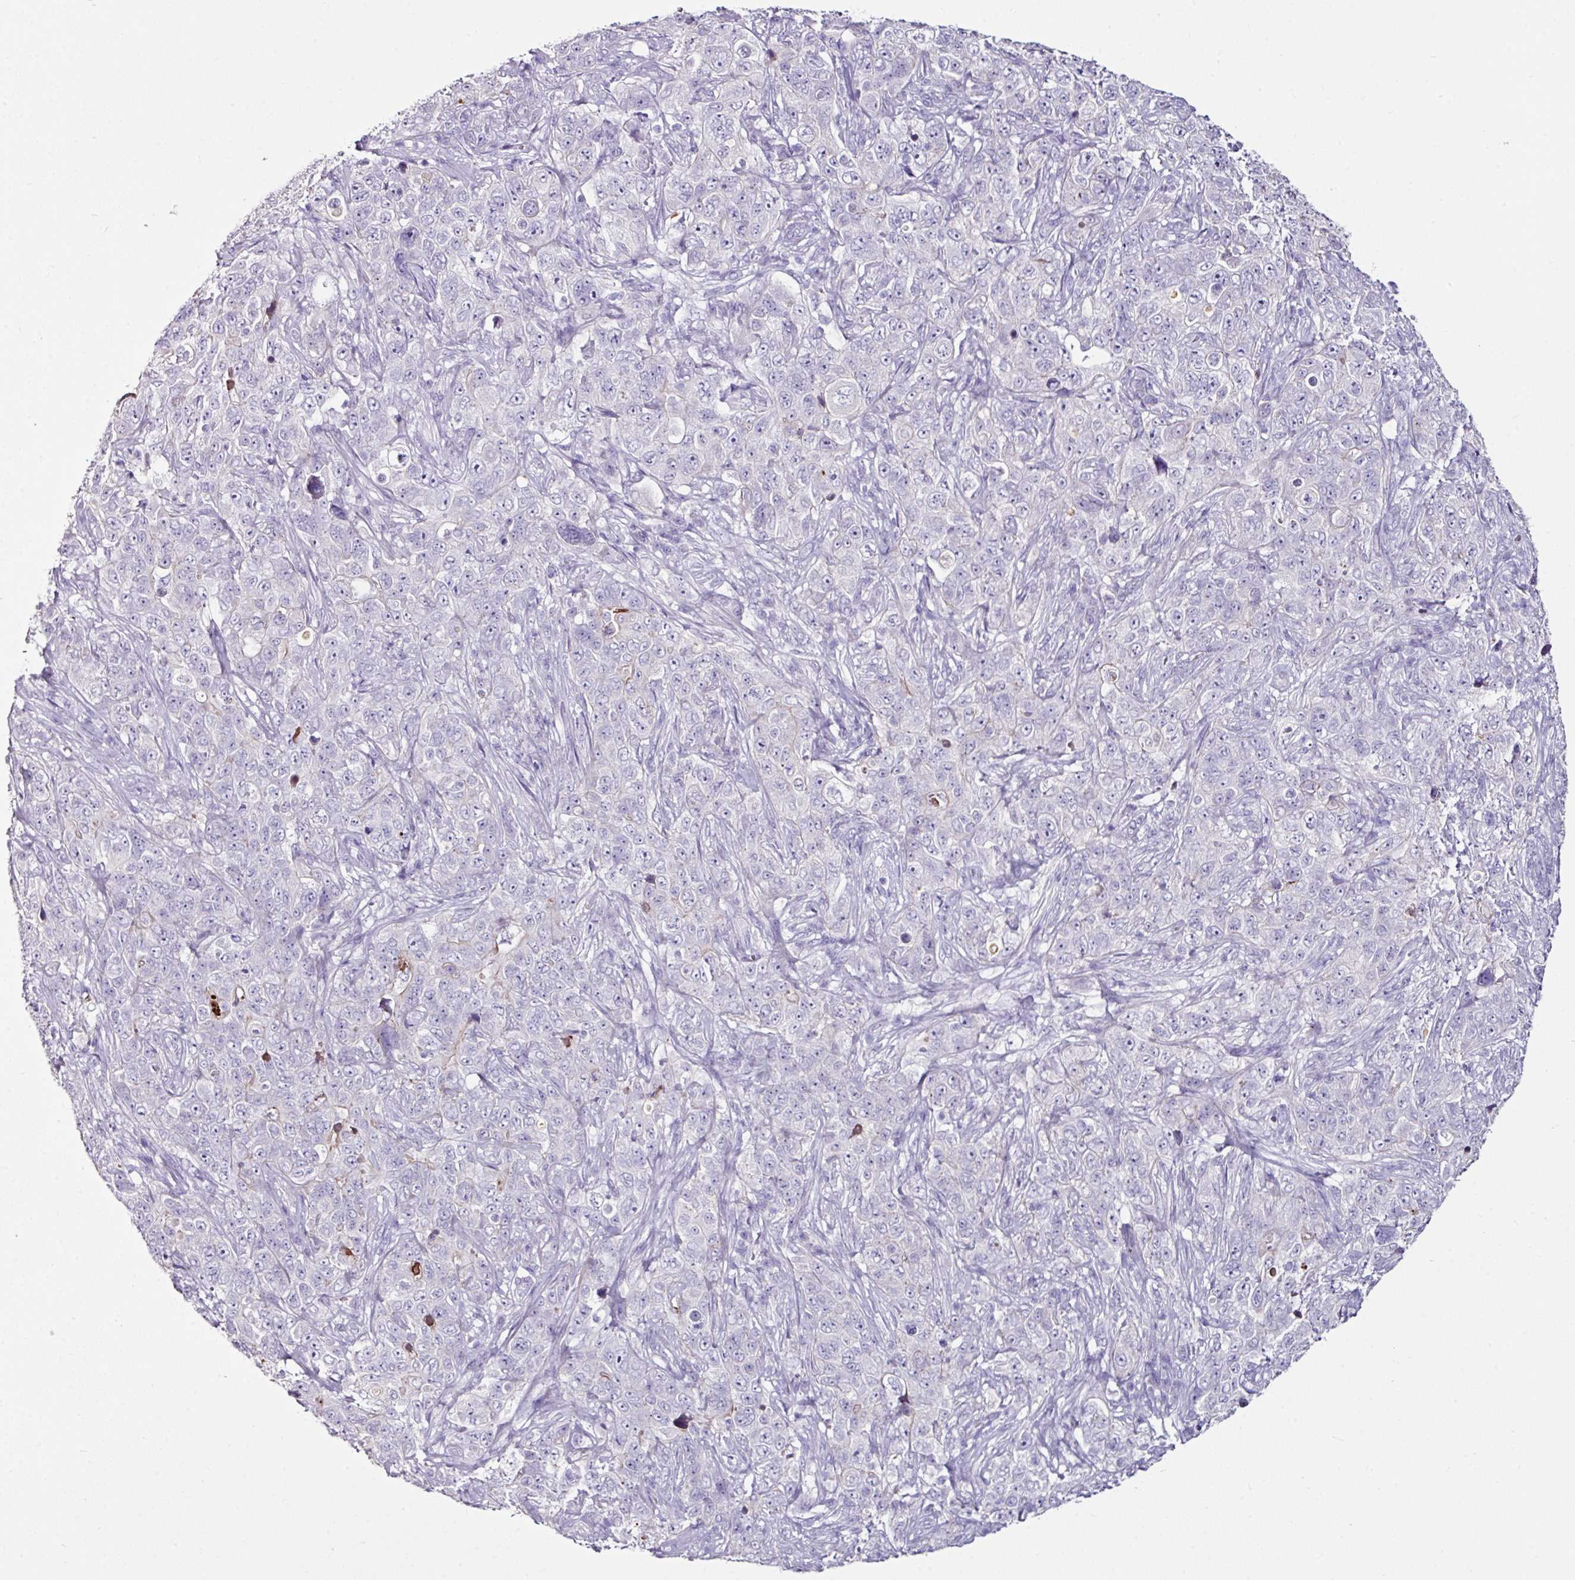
{"staining": {"intensity": "negative", "quantity": "none", "location": "none"}, "tissue": "pancreatic cancer", "cell_type": "Tumor cells", "image_type": "cancer", "snomed": [{"axis": "morphology", "description": "Adenocarcinoma, NOS"}, {"axis": "topography", "description": "Pancreas"}], "caption": "Protein analysis of pancreatic cancer (adenocarcinoma) exhibits no significant staining in tumor cells. (DAB immunohistochemistry, high magnification).", "gene": "GLP2R", "patient": {"sex": "male", "age": 68}}